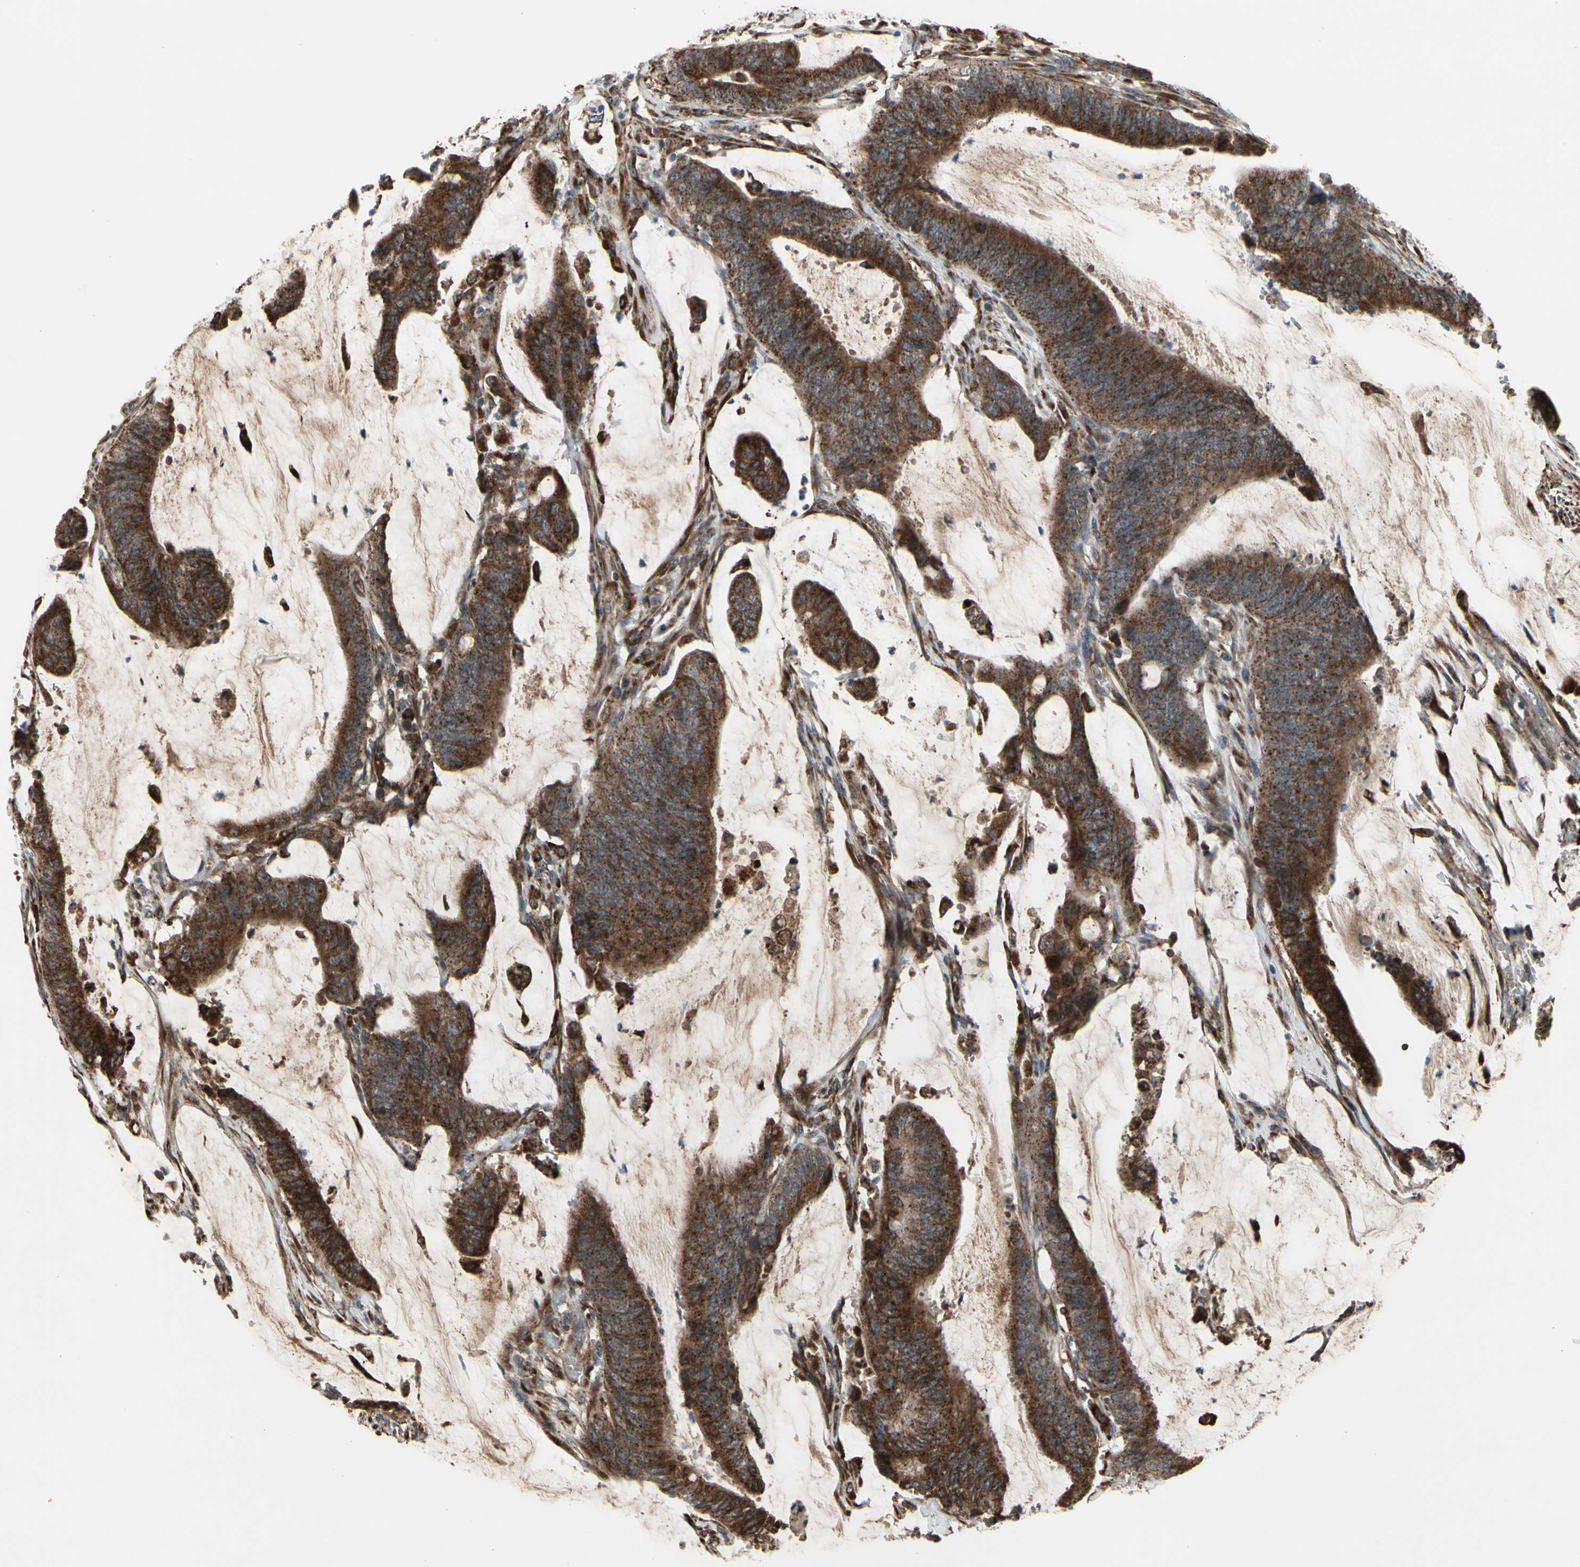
{"staining": {"intensity": "strong", "quantity": ">75%", "location": "cytoplasmic/membranous"}, "tissue": "colorectal cancer", "cell_type": "Tumor cells", "image_type": "cancer", "snomed": [{"axis": "morphology", "description": "Adenocarcinoma, NOS"}, {"axis": "topography", "description": "Rectum"}], "caption": "Colorectal cancer (adenocarcinoma) tissue exhibits strong cytoplasmic/membranous positivity in about >75% of tumor cells", "gene": "SLC39A9", "patient": {"sex": "female", "age": 66}}